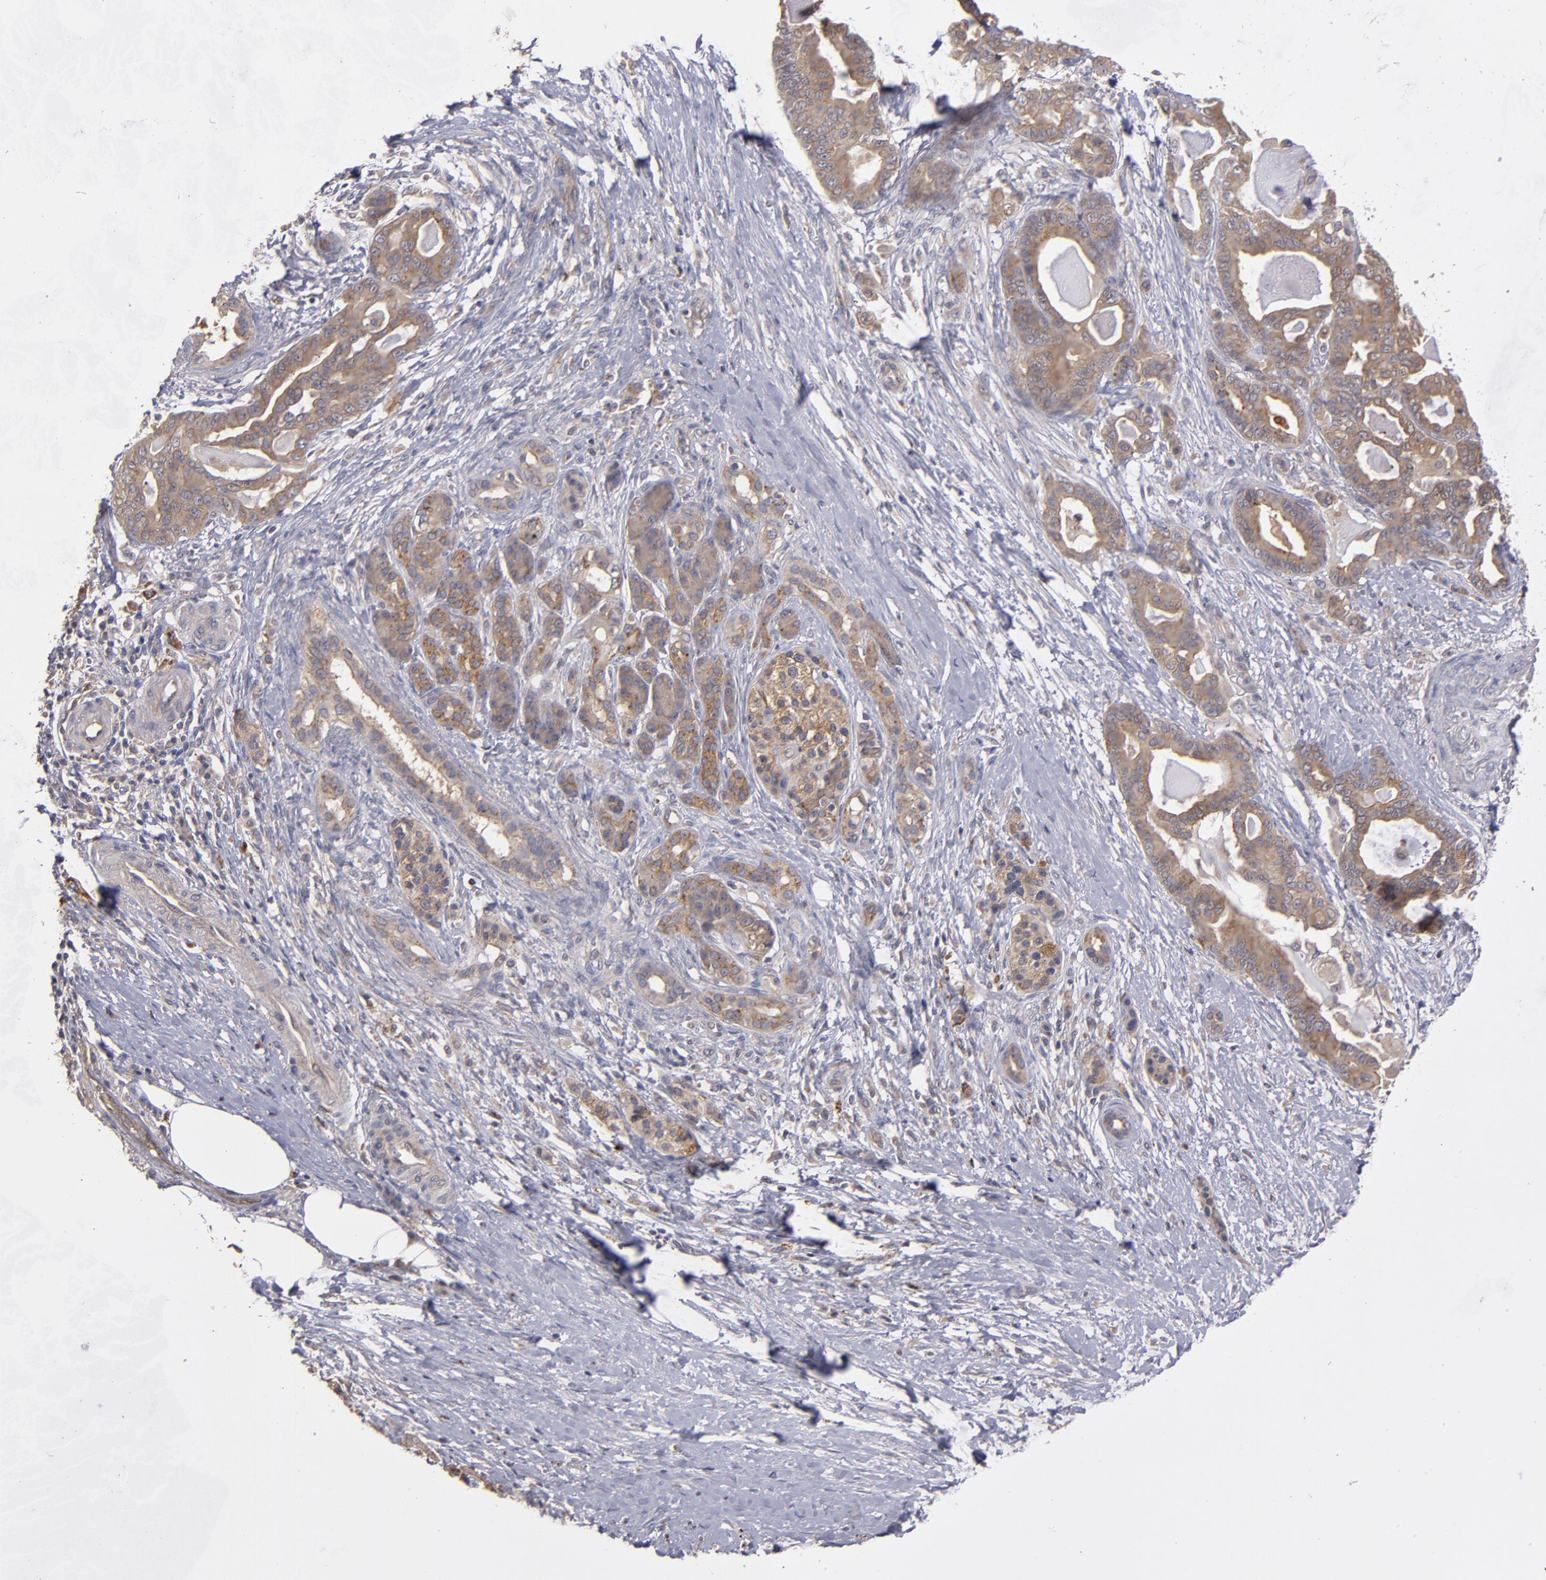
{"staining": {"intensity": "moderate", "quantity": ">75%", "location": "cytoplasmic/membranous"}, "tissue": "pancreatic cancer", "cell_type": "Tumor cells", "image_type": "cancer", "snomed": [{"axis": "morphology", "description": "Adenocarcinoma, NOS"}, {"axis": "topography", "description": "Pancreas"}], "caption": "Protein expression analysis of pancreatic cancer displays moderate cytoplasmic/membranous positivity in about >75% of tumor cells.", "gene": "CTSO", "patient": {"sex": "male", "age": 63}}